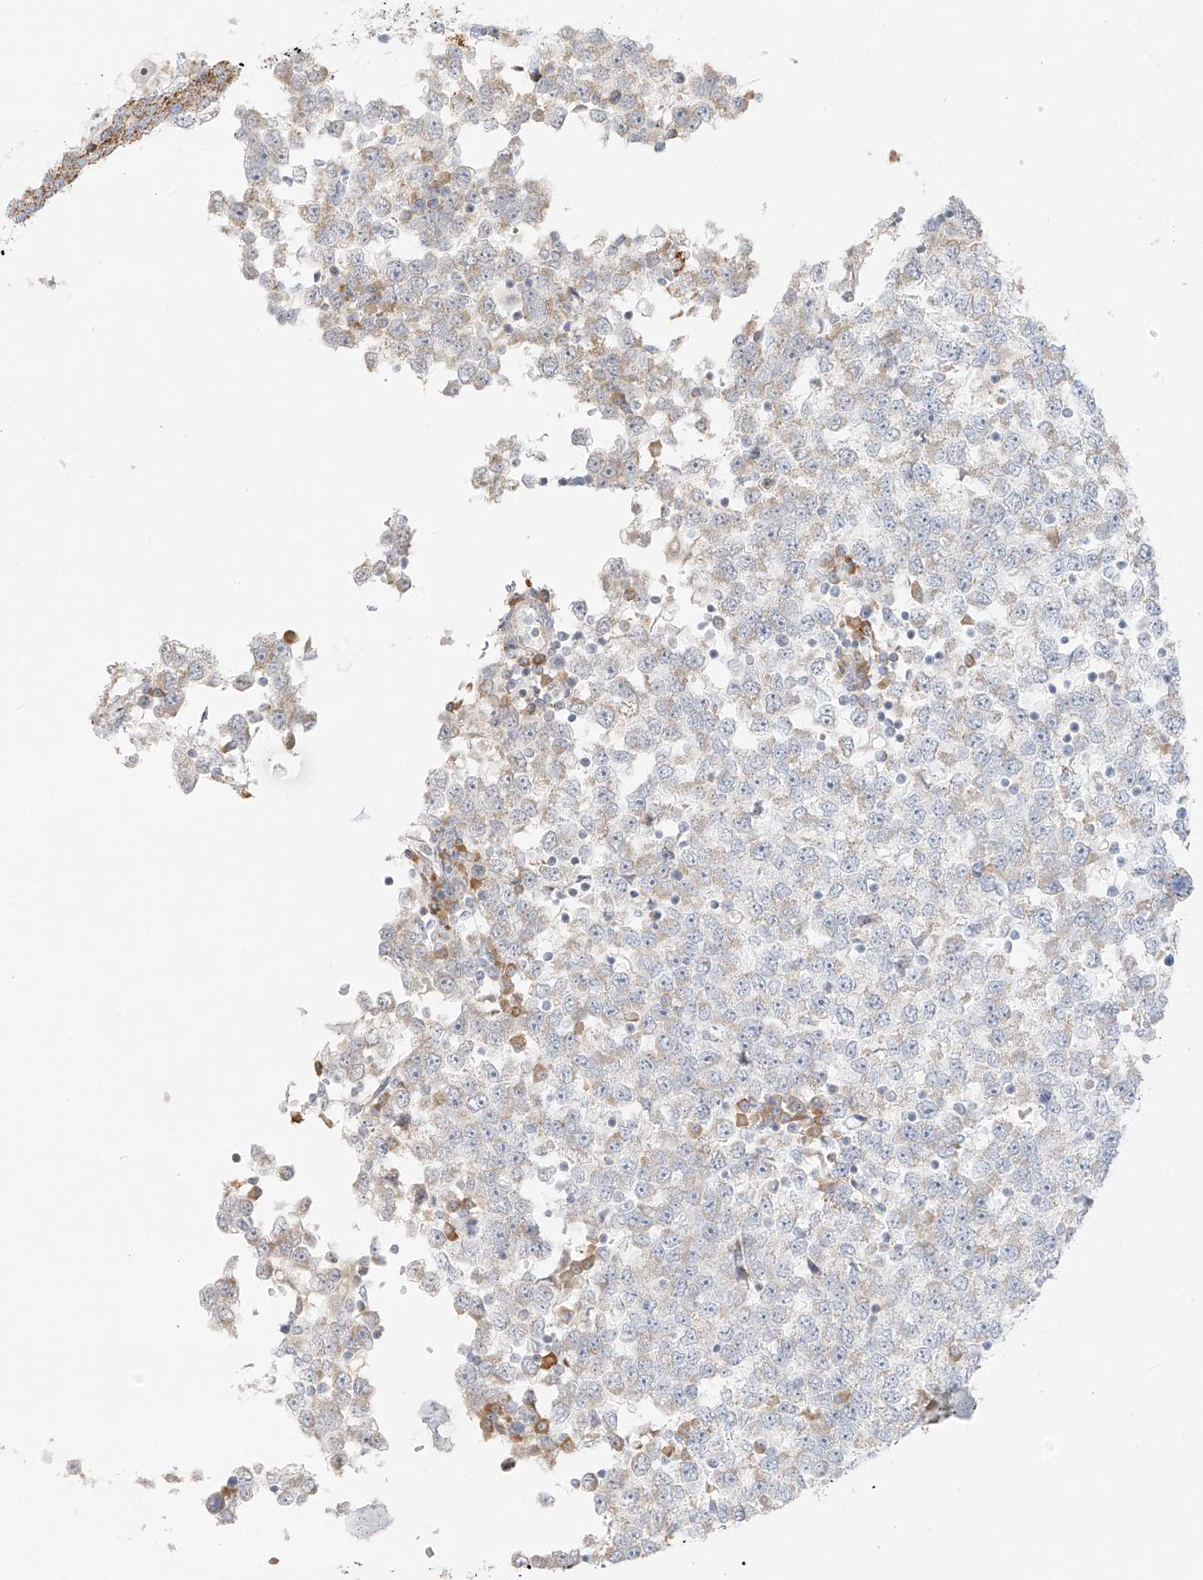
{"staining": {"intensity": "negative", "quantity": "none", "location": "none"}, "tissue": "testis cancer", "cell_type": "Tumor cells", "image_type": "cancer", "snomed": [{"axis": "morphology", "description": "Seminoma, NOS"}, {"axis": "topography", "description": "Testis"}], "caption": "An IHC image of testis seminoma is shown. There is no staining in tumor cells of testis seminoma. (DAB immunohistochemistry (IHC), high magnification).", "gene": "UST", "patient": {"sex": "male", "age": 65}}